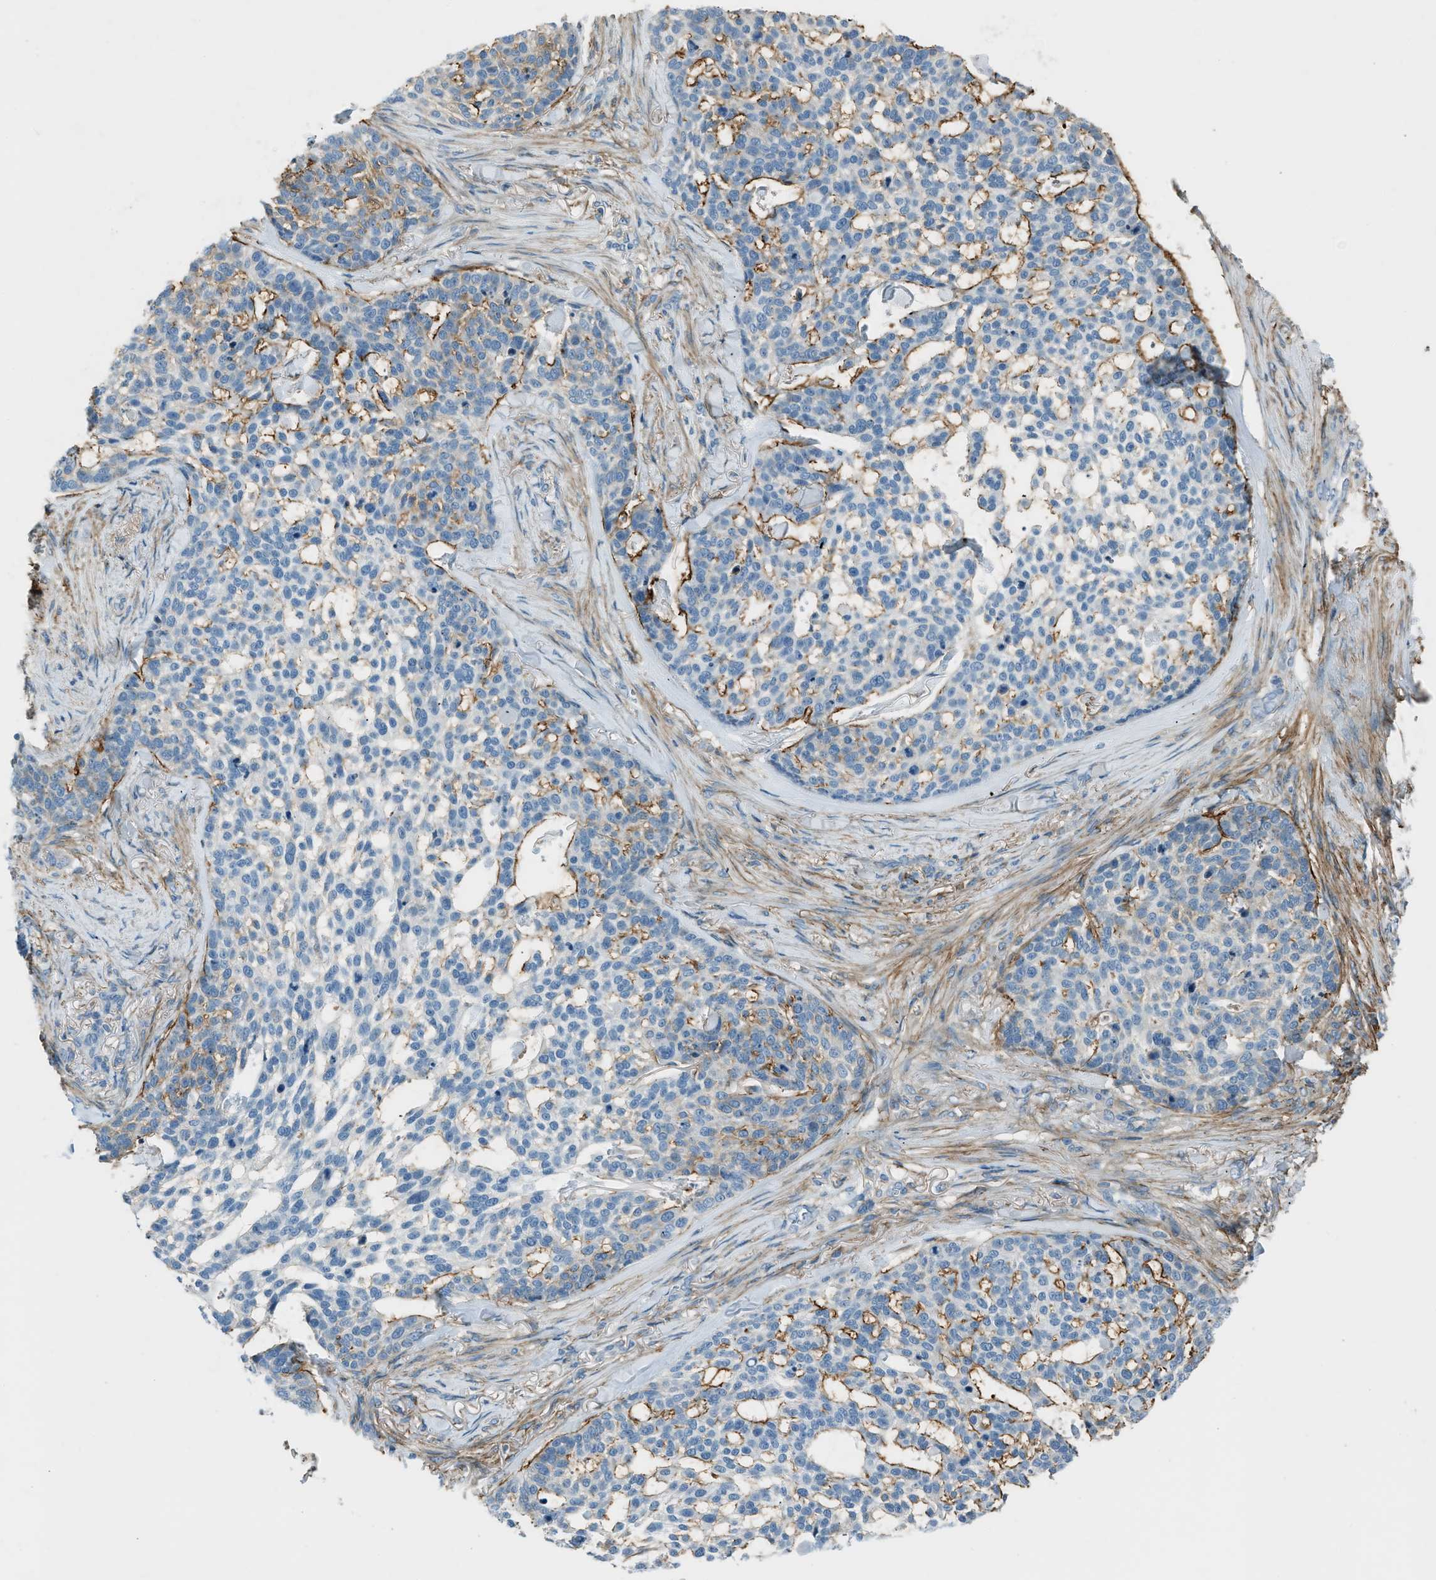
{"staining": {"intensity": "negative", "quantity": "none", "location": "none"}, "tissue": "skin cancer", "cell_type": "Tumor cells", "image_type": "cancer", "snomed": [{"axis": "morphology", "description": "Basal cell carcinoma"}, {"axis": "topography", "description": "Skin"}], "caption": "The photomicrograph demonstrates no staining of tumor cells in skin basal cell carcinoma.", "gene": "FBLN2", "patient": {"sex": "female", "age": 64}}